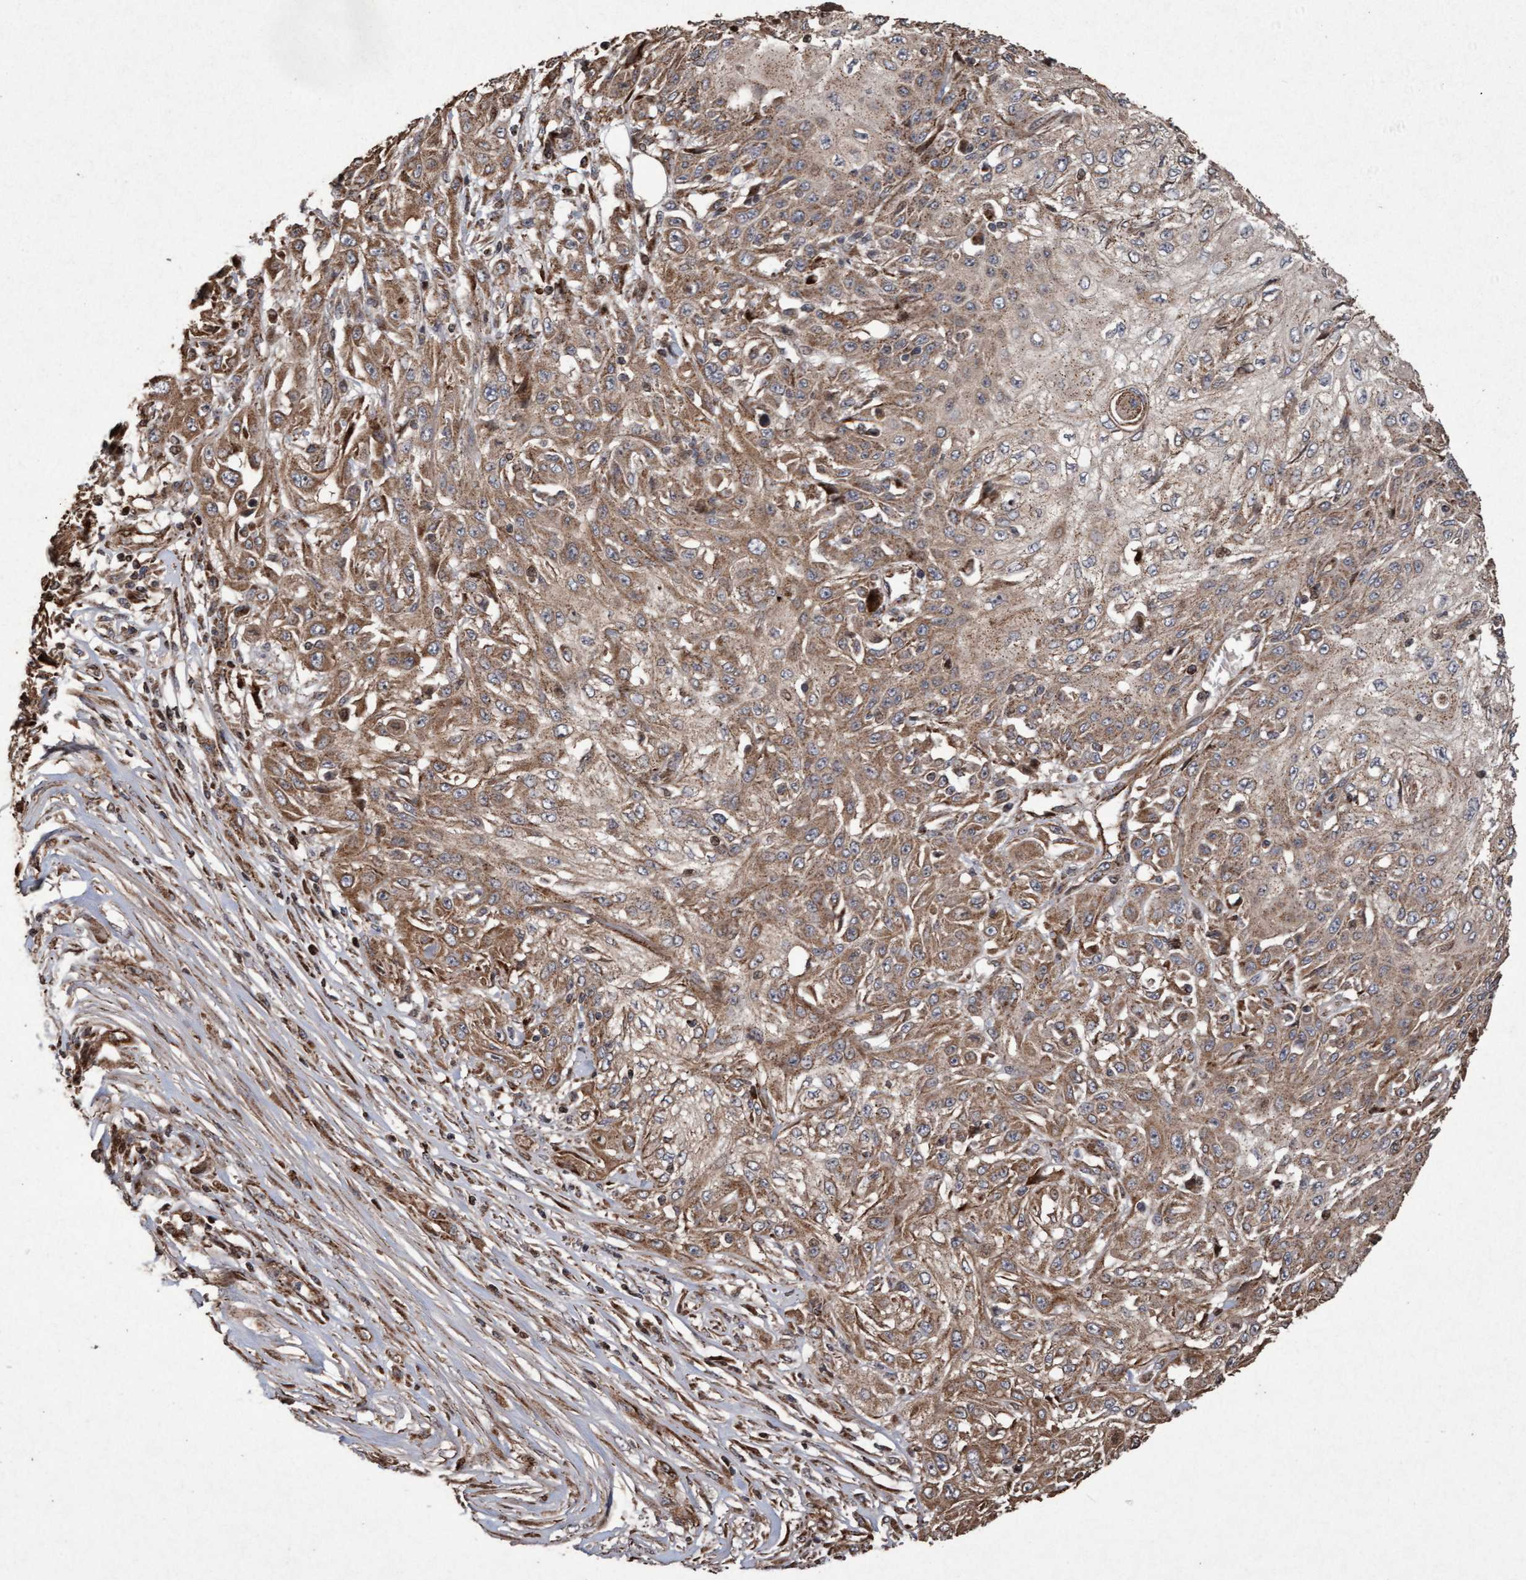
{"staining": {"intensity": "moderate", "quantity": ">75%", "location": "cytoplasmic/membranous"}, "tissue": "skin cancer", "cell_type": "Tumor cells", "image_type": "cancer", "snomed": [{"axis": "morphology", "description": "Squamous cell carcinoma, NOS"}, {"axis": "morphology", "description": "Squamous cell carcinoma, metastatic, NOS"}, {"axis": "topography", "description": "Skin"}, {"axis": "topography", "description": "Lymph node"}], "caption": "Immunohistochemistry (IHC) of skin cancer reveals medium levels of moderate cytoplasmic/membranous expression in about >75% of tumor cells.", "gene": "OSBP2", "patient": {"sex": "male", "age": 75}}